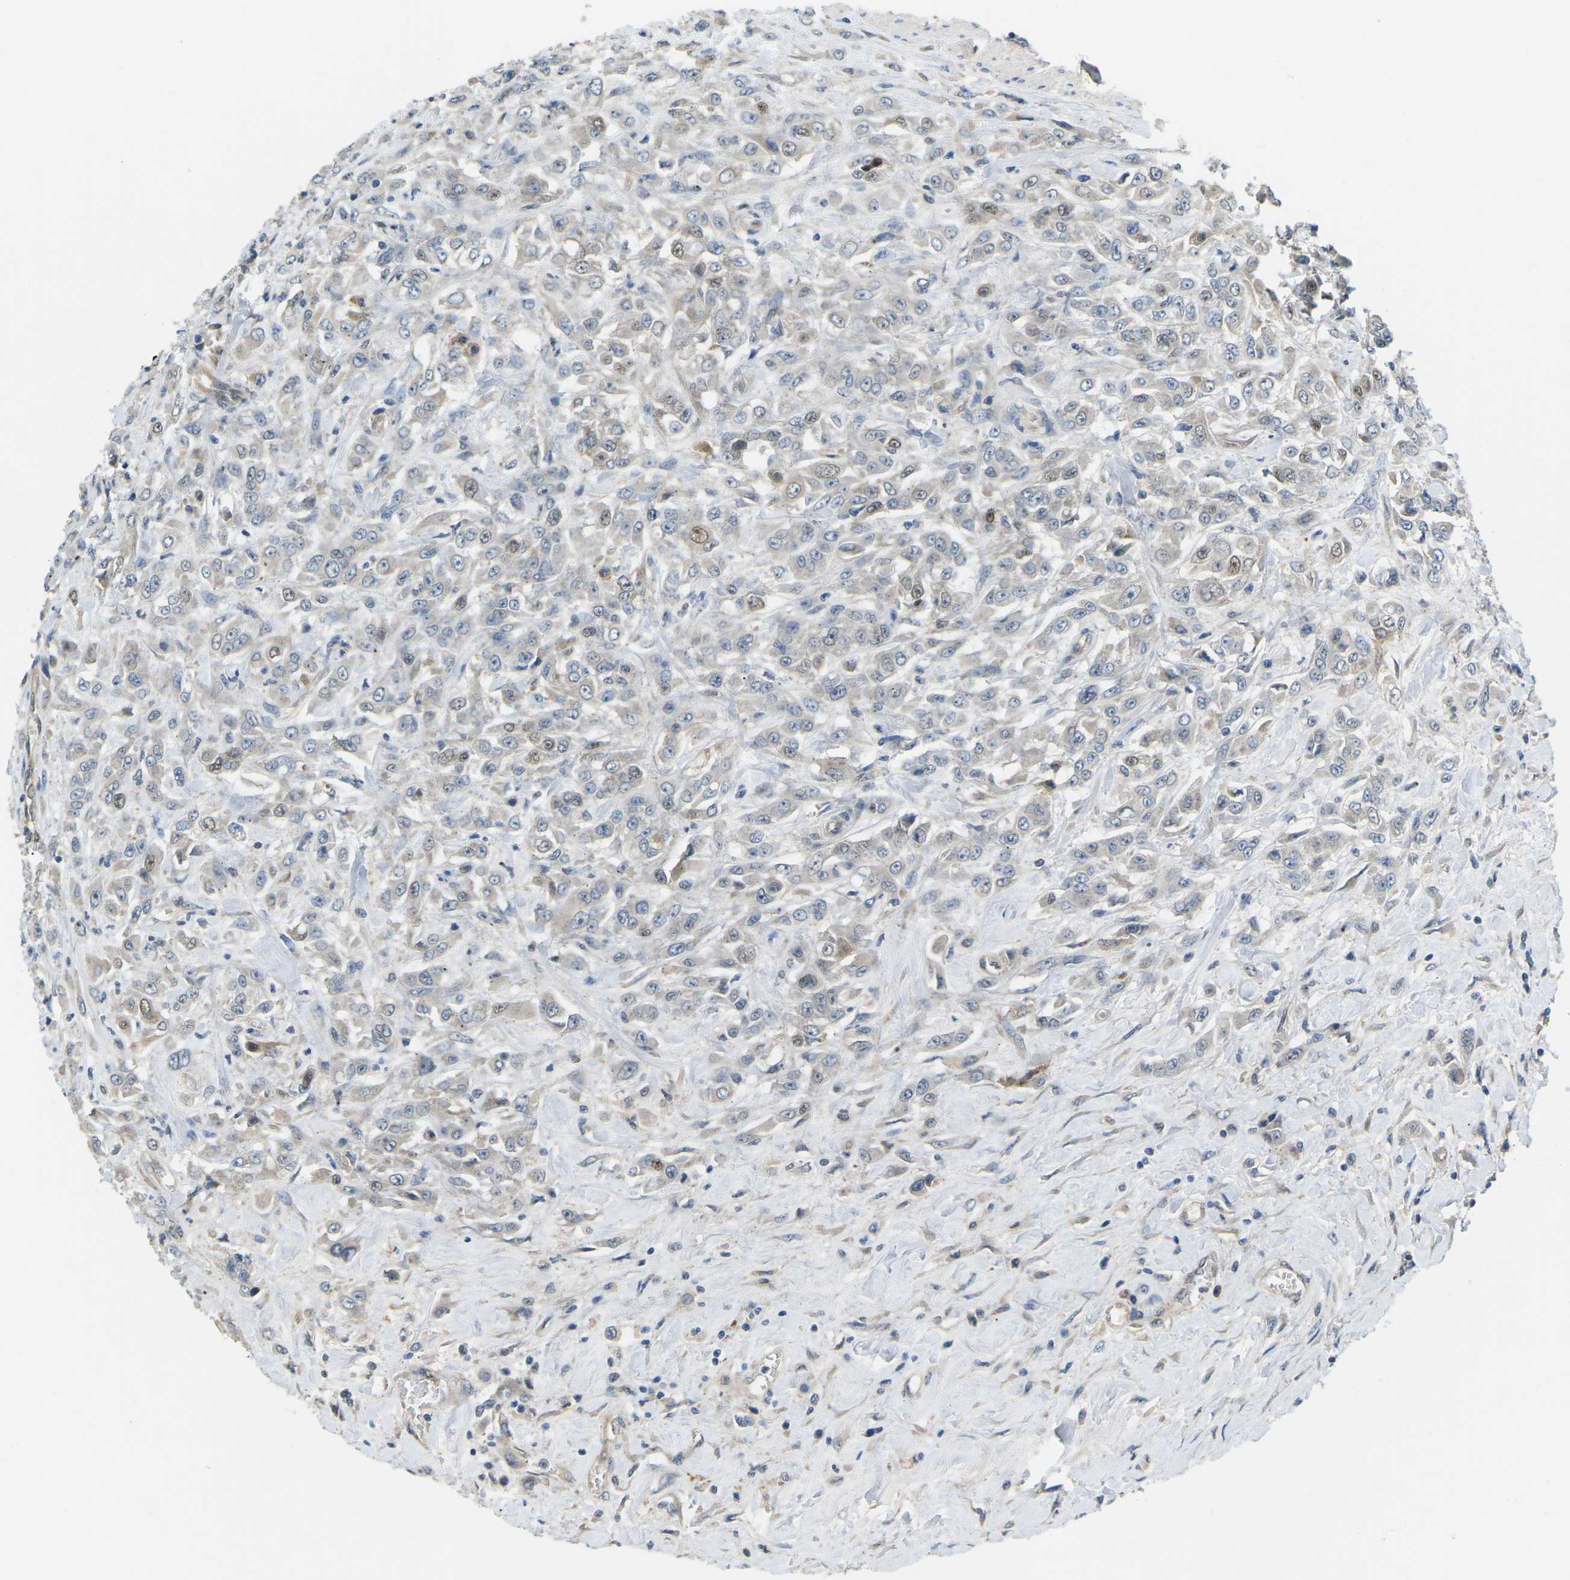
{"staining": {"intensity": "weak", "quantity": "<25%", "location": "cytoplasmic/membranous,nuclear"}, "tissue": "urothelial cancer", "cell_type": "Tumor cells", "image_type": "cancer", "snomed": [{"axis": "morphology", "description": "Urothelial carcinoma, High grade"}, {"axis": "topography", "description": "Urinary bladder"}], "caption": "Immunohistochemistry of human urothelial cancer exhibits no positivity in tumor cells.", "gene": "ERBB4", "patient": {"sex": "male", "age": 46}}